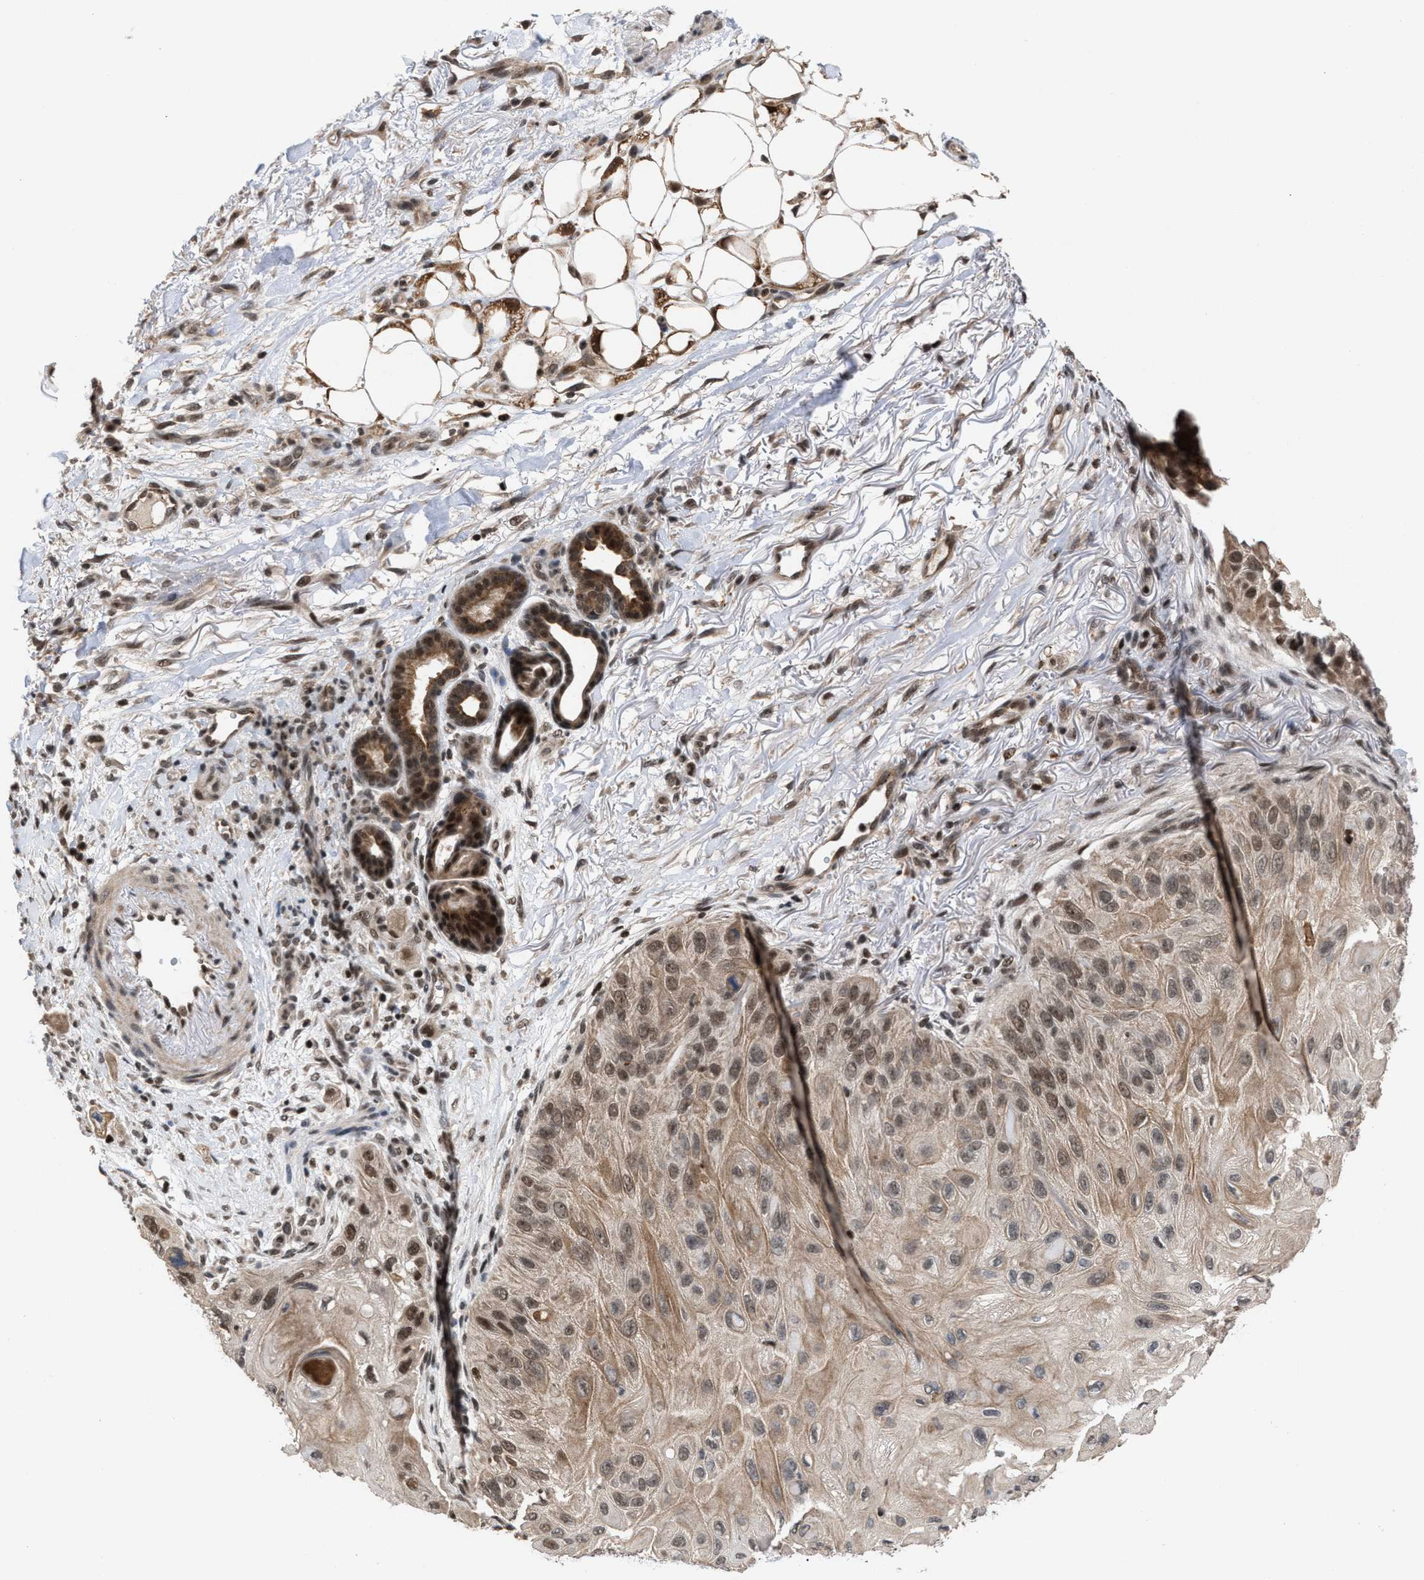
{"staining": {"intensity": "weak", "quantity": ">75%", "location": "cytoplasmic/membranous,nuclear"}, "tissue": "skin cancer", "cell_type": "Tumor cells", "image_type": "cancer", "snomed": [{"axis": "morphology", "description": "Squamous cell carcinoma, NOS"}, {"axis": "topography", "description": "Skin"}], "caption": "Immunohistochemical staining of skin cancer (squamous cell carcinoma) reveals low levels of weak cytoplasmic/membranous and nuclear protein staining in approximately >75% of tumor cells. (DAB IHC with brightfield microscopy, high magnification).", "gene": "C9orf78", "patient": {"sex": "female", "age": 77}}